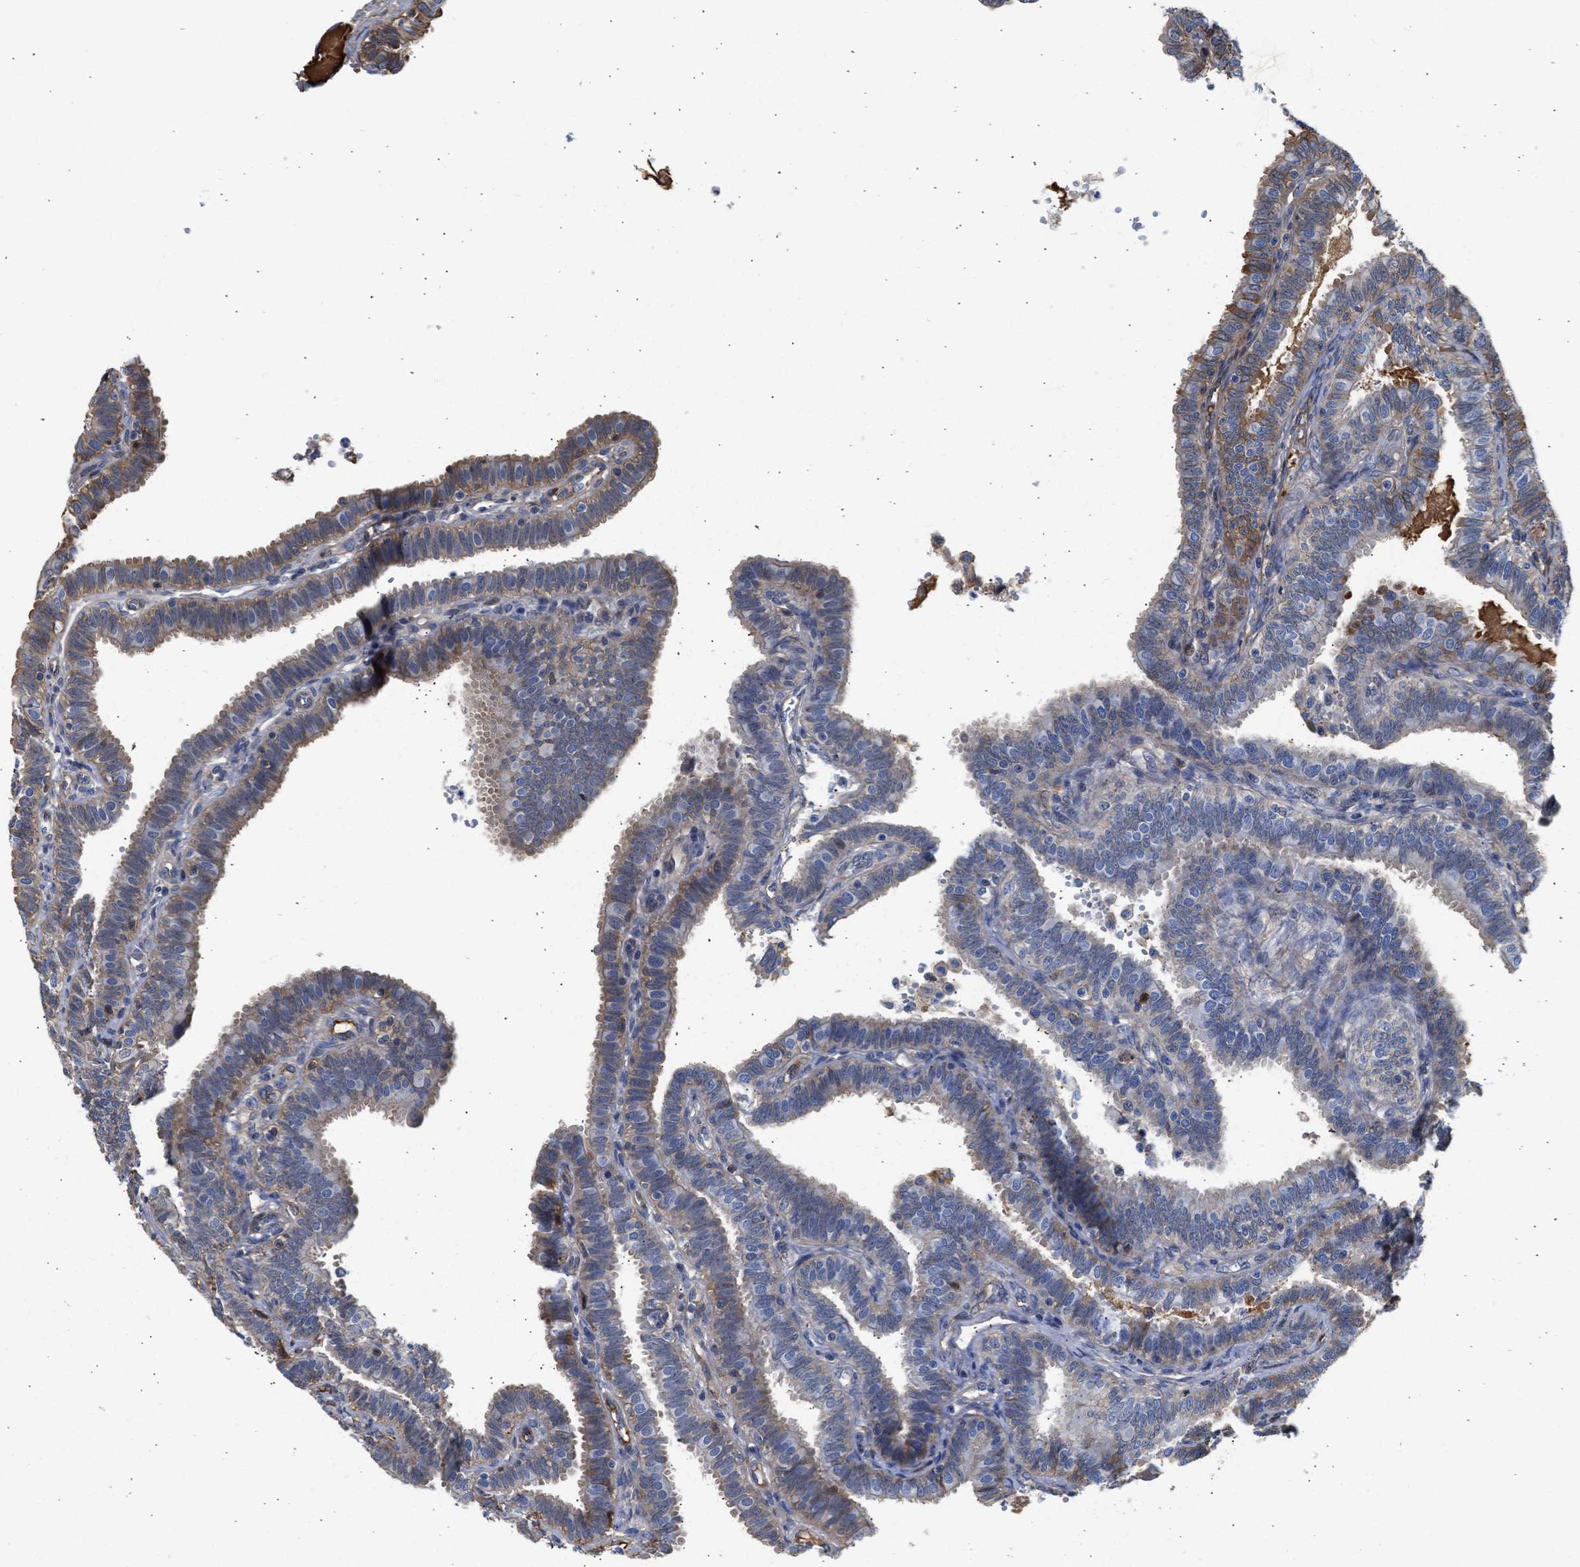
{"staining": {"intensity": "weak", "quantity": "25%-75%", "location": "cytoplasmic/membranous"}, "tissue": "fallopian tube", "cell_type": "Glandular cells", "image_type": "normal", "snomed": [{"axis": "morphology", "description": "Normal tissue, NOS"}, {"axis": "topography", "description": "Fallopian tube"}, {"axis": "topography", "description": "Placenta"}], "caption": "Immunohistochemical staining of normal human fallopian tube displays weak cytoplasmic/membranous protein expression in approximately 25%-75% of glandular cells.", "gene": "MAS1L", "patient": {"sex": "female", "age": 34}}